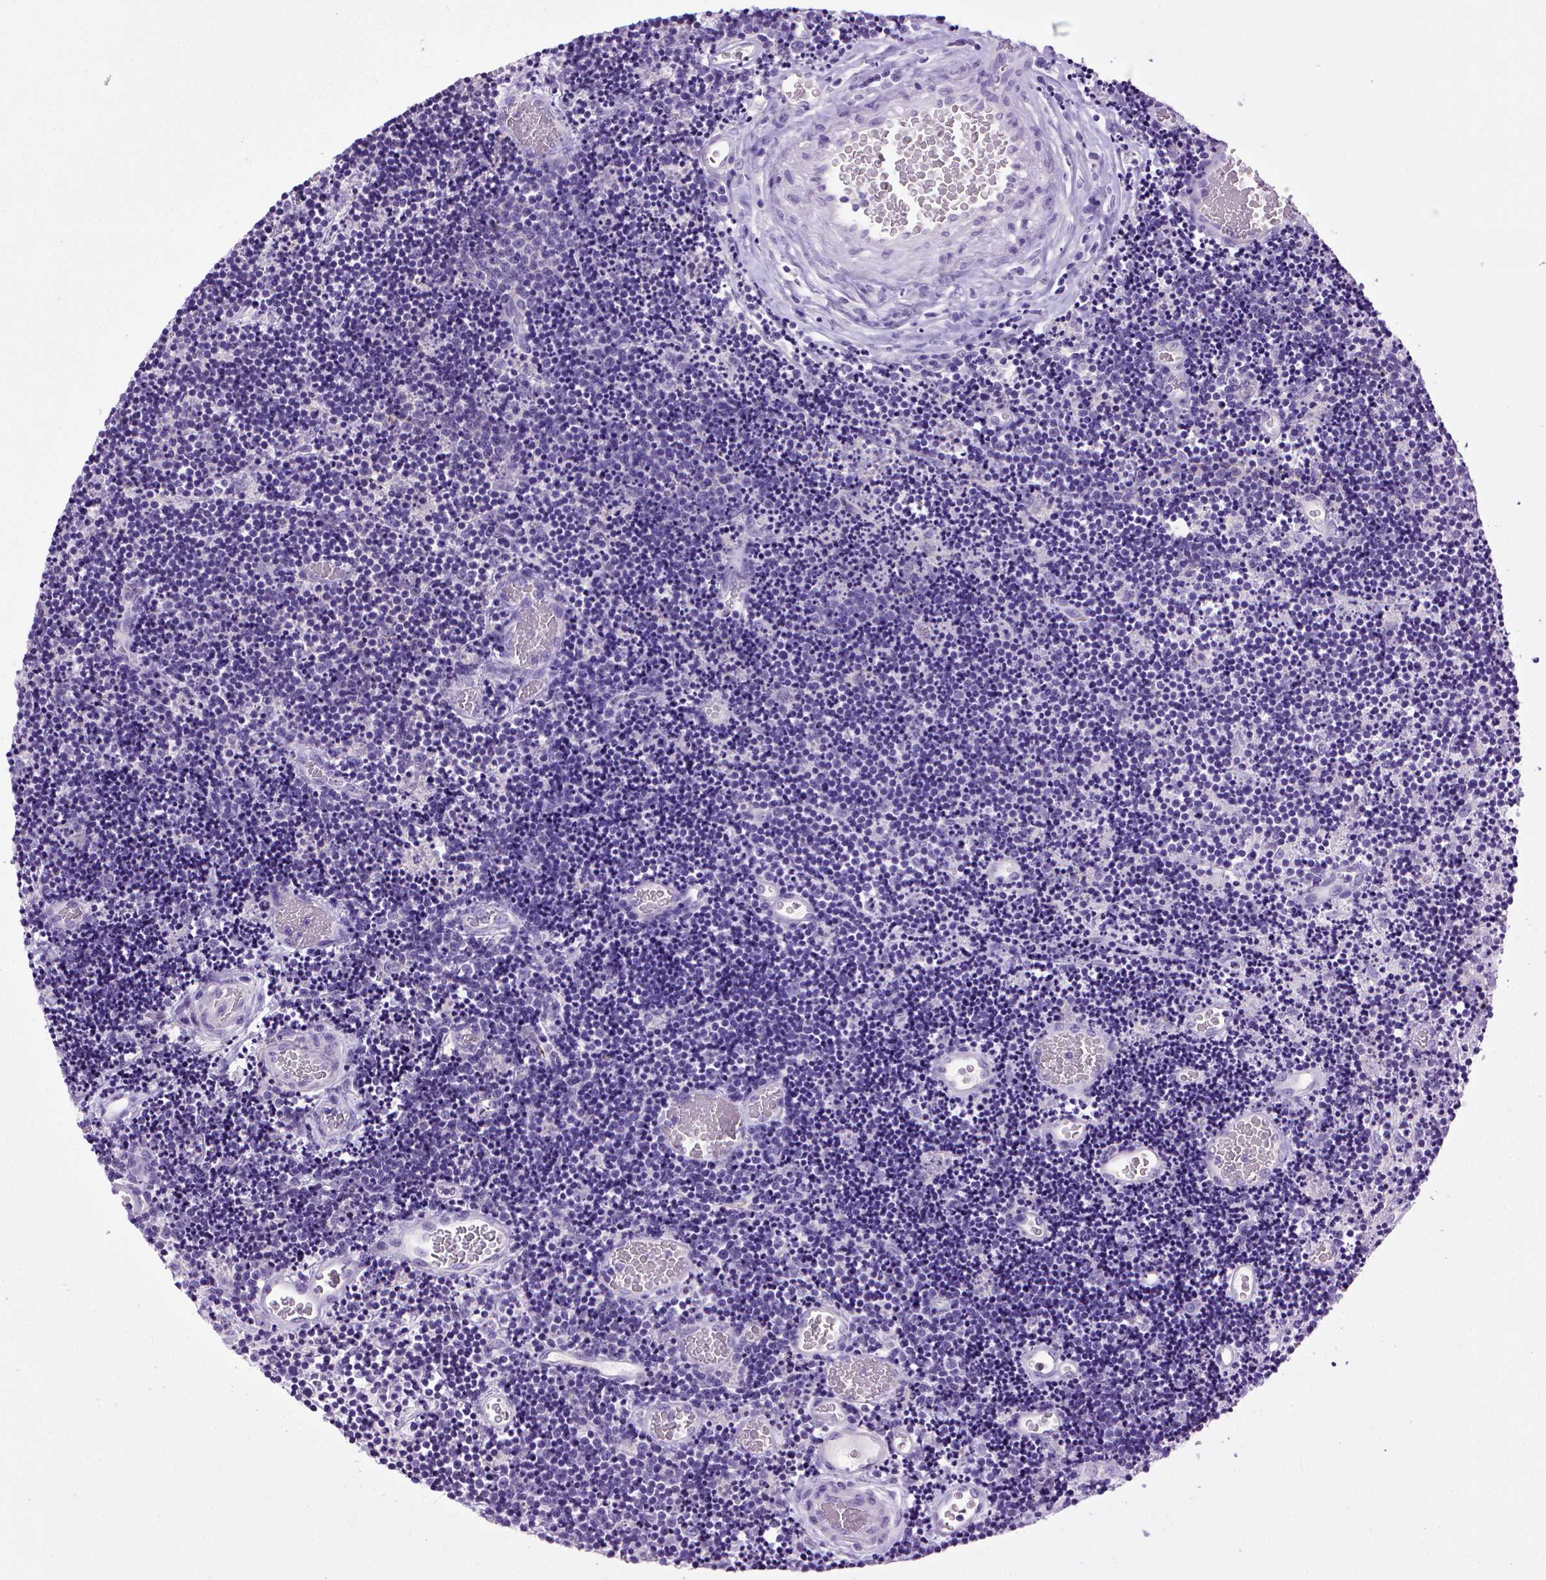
{"staining": {"intensity": "negative", "quantity": "none", "location": "none"}, "tissue": "lymphoma", "cell_type": "Tumor cells", "image_type": "cancer", "snomed": [{"axis": "morphology", "description": "Malignant lymphoma, non-Hodgkin's type, Low grade"}, {"axis": "topography", "description": "Brain"}], "caption": "IHC of lymphoma displays no staining in tumor cells.", "gene": "CDH1", "patient": {"sex": "female", "age": 66}}